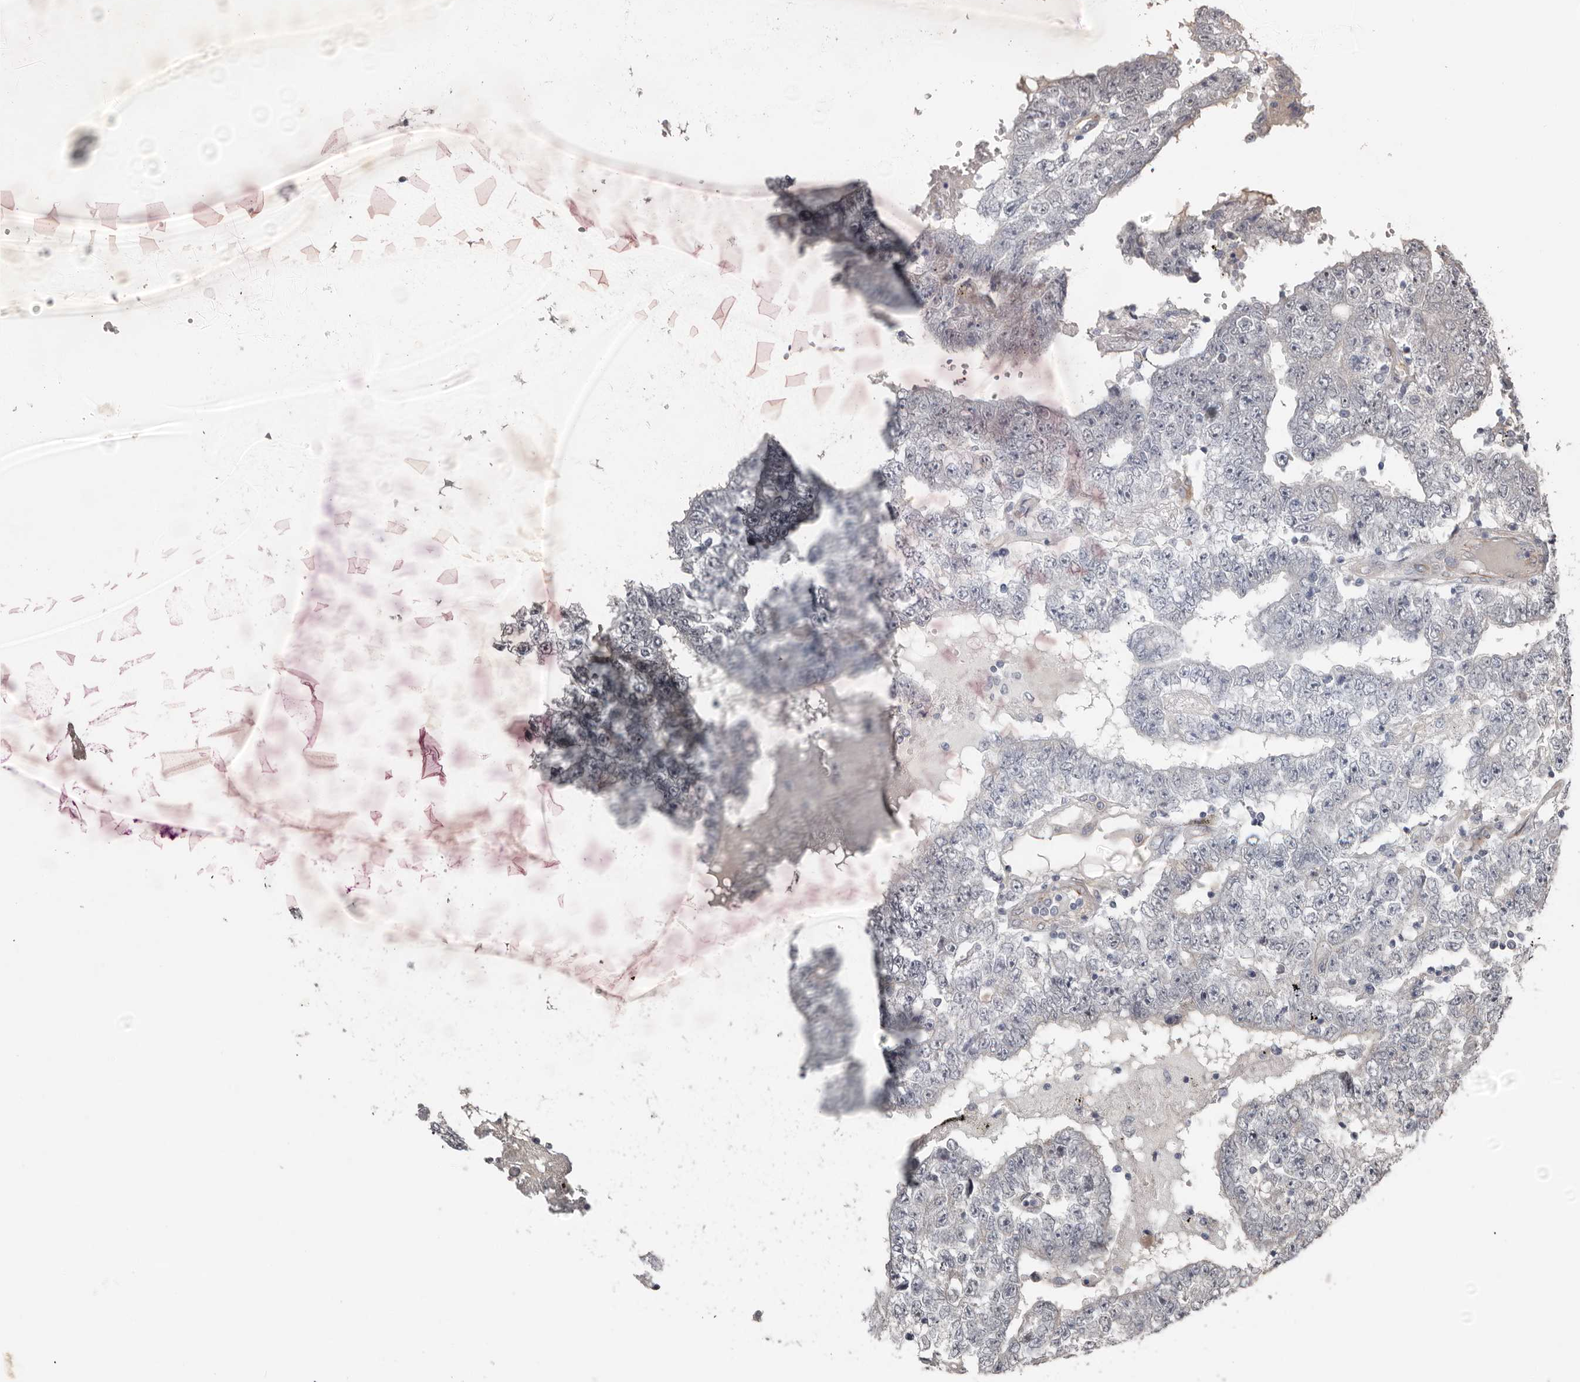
{"staining": {"intensity": "negative", "quantity": "none", "location": "none"}, "tissue": "testis cancer", "cell_type": "Tumor cells", "image_type": "cancer", "snomed": [{"axis": "morphology", "description": "Carcinoma, Embryonal, NOS"}, {"axis": "topography", "description": "Testis"}], "caption": "Protein analysis of embryonal carcinoma (testis) exhibits no significant expression in tumor cells. (DAB (3,3'-diaminobenzidine) IHC with hematoxylin counter stain).", "gene": "RANBP17", "patient": {"sex": "male", "age": 25}}